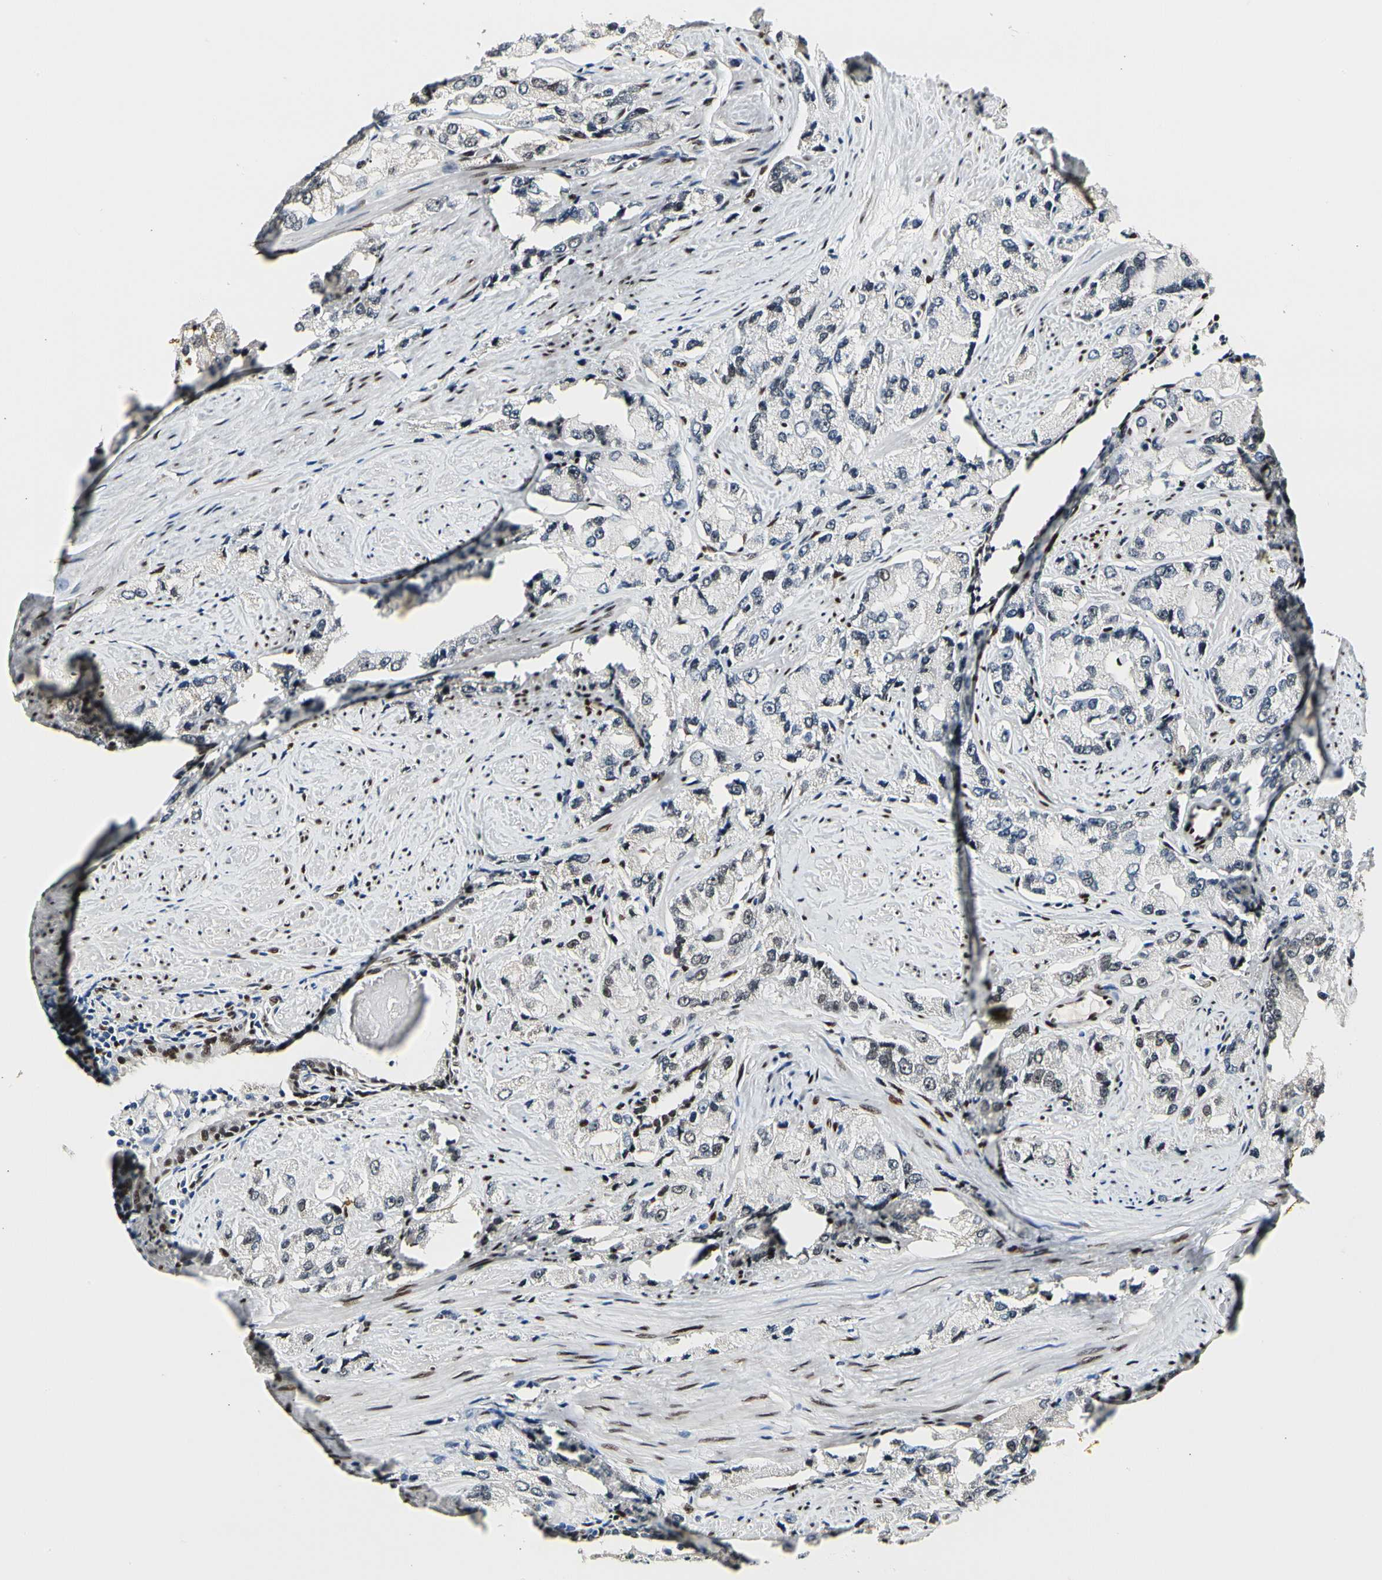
{"staining": {"intensity": "weak", "quantity": "<25%", "location": "nuclear"}, "tissue": "prostate cancer", "cell_type": "Tumor cells", "image_type": "cancer", "snomed": [{"axis": "morphology", "description": "Adenocarcinoma, High grade"}, {"axis": "topography", "description": "Prostate"}], "caption": "This is an immunohistochemistry (IHC) image of human prostate cancer. There is no expression in tumor cells.", "gene": "NFIA", "patient": {"sex": "male", "age": 58}}